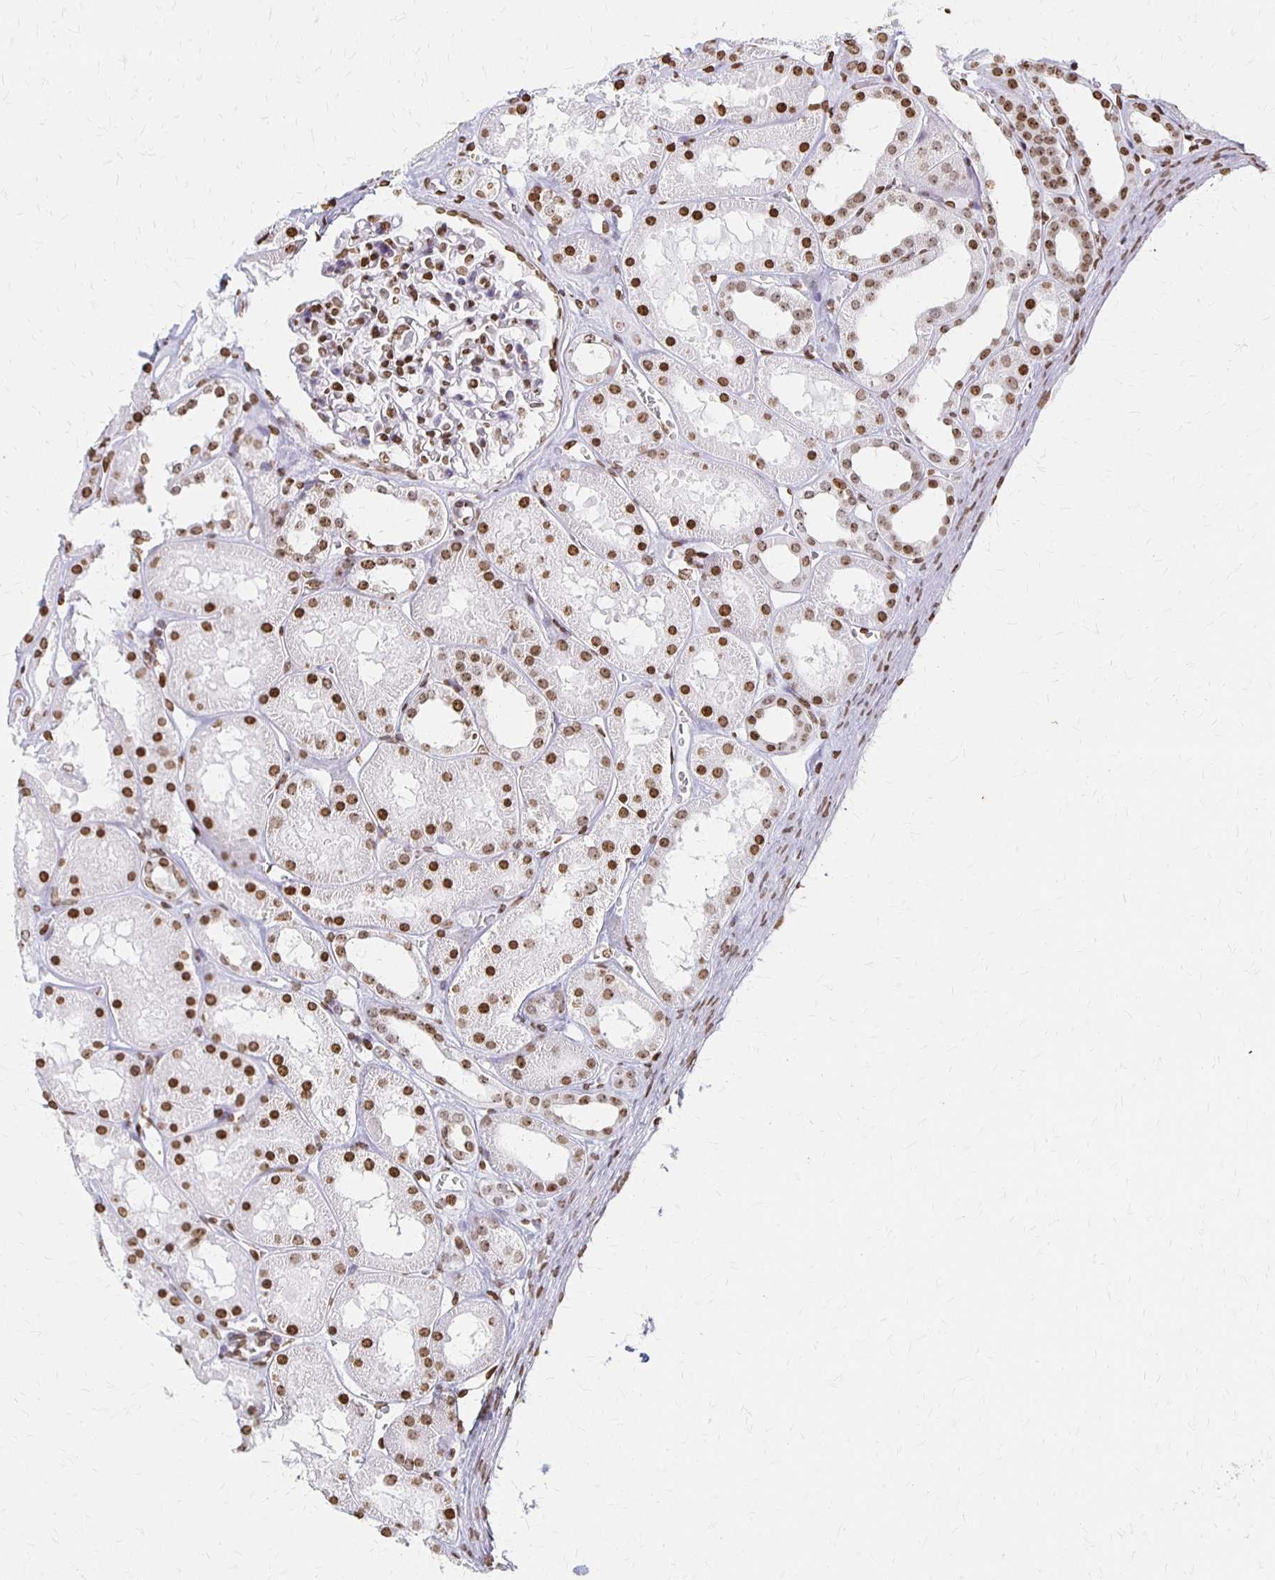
{"staining": {"intensity": "moderate", "quantity": "25%-75%", "location": "nuclear"}, "tissue": "kidney", "cell_type": "Cells in glomeruli", "image_type": "normal", "snomed": [{"axis": "morphology", "description": "Normal tissue, NOS"}, {"axis": "topography", "description": "Kidney"}], "caption": "The immunohistochemical stain shows moderate nuclear positivity in cells in glomeruli of unremarkable kidney. (IHC, brightfield microscopy, high magnification).", "gene": "ZNF280C", "patient": {"sex": "female", "age": 41}}